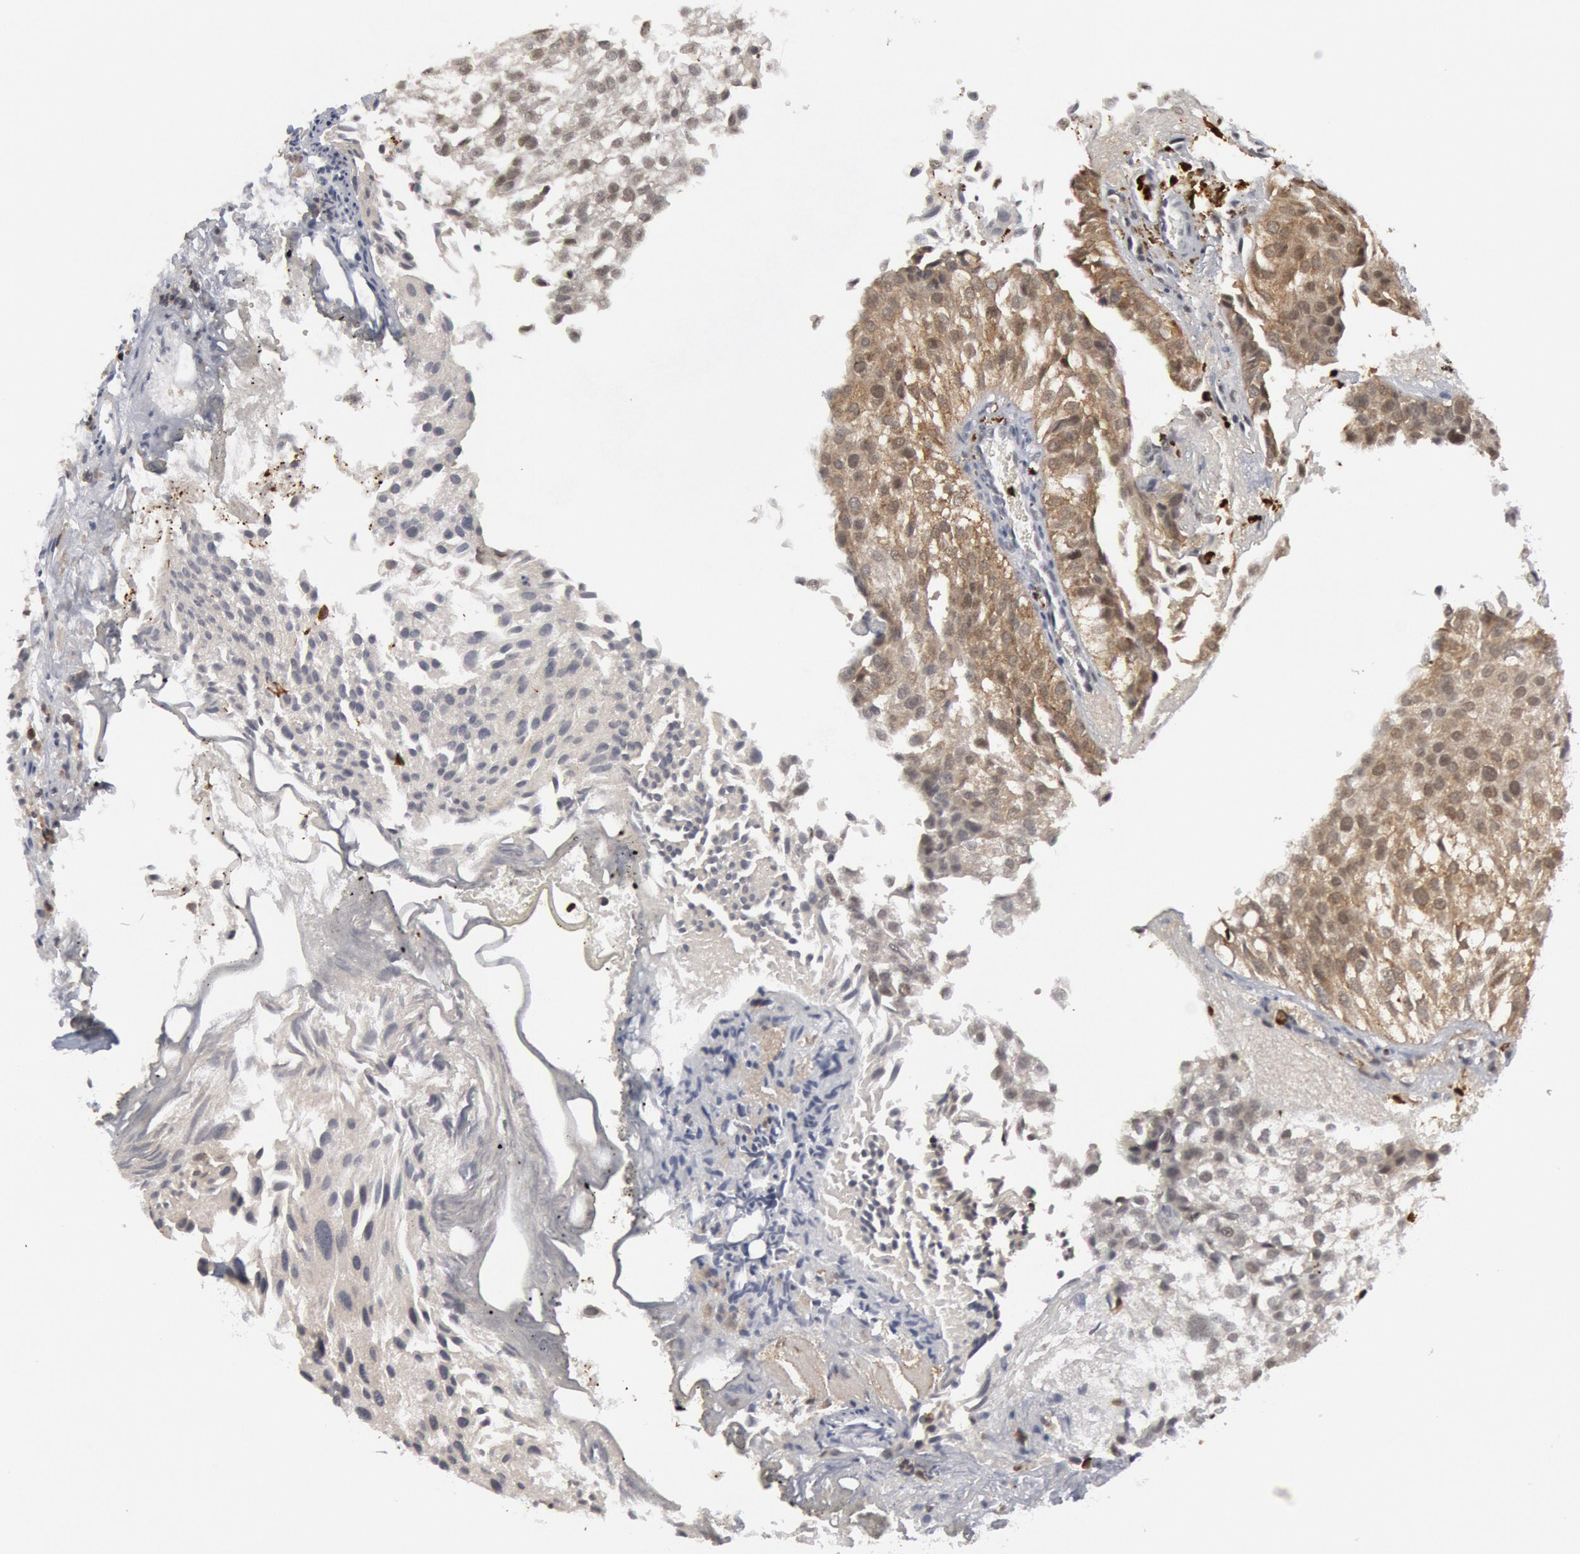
{"staining": {"intensity": "weak", "quantity": ">75%", "location": "cytoplasmic/membranous,nuclear"}, "tissue": "urothelial cancer", "cell_type": "Tumor cells", "image_type": "cancer", "snomed": [{"axis": "morphology", "description": "Urothelial carcinoma, Low grade"}, {"axis": "topography", "description": "Urinary bladder"}], "caption": "DAB immunohistochemical staining of human urothelial carcinoma (low-grade) displays weak cytoplasmic/membranous and nuclear protein staining in approximately >75% of tumor cells.", "gene": "PTPN6", "patient": {"sex": "female", "age": 89}}